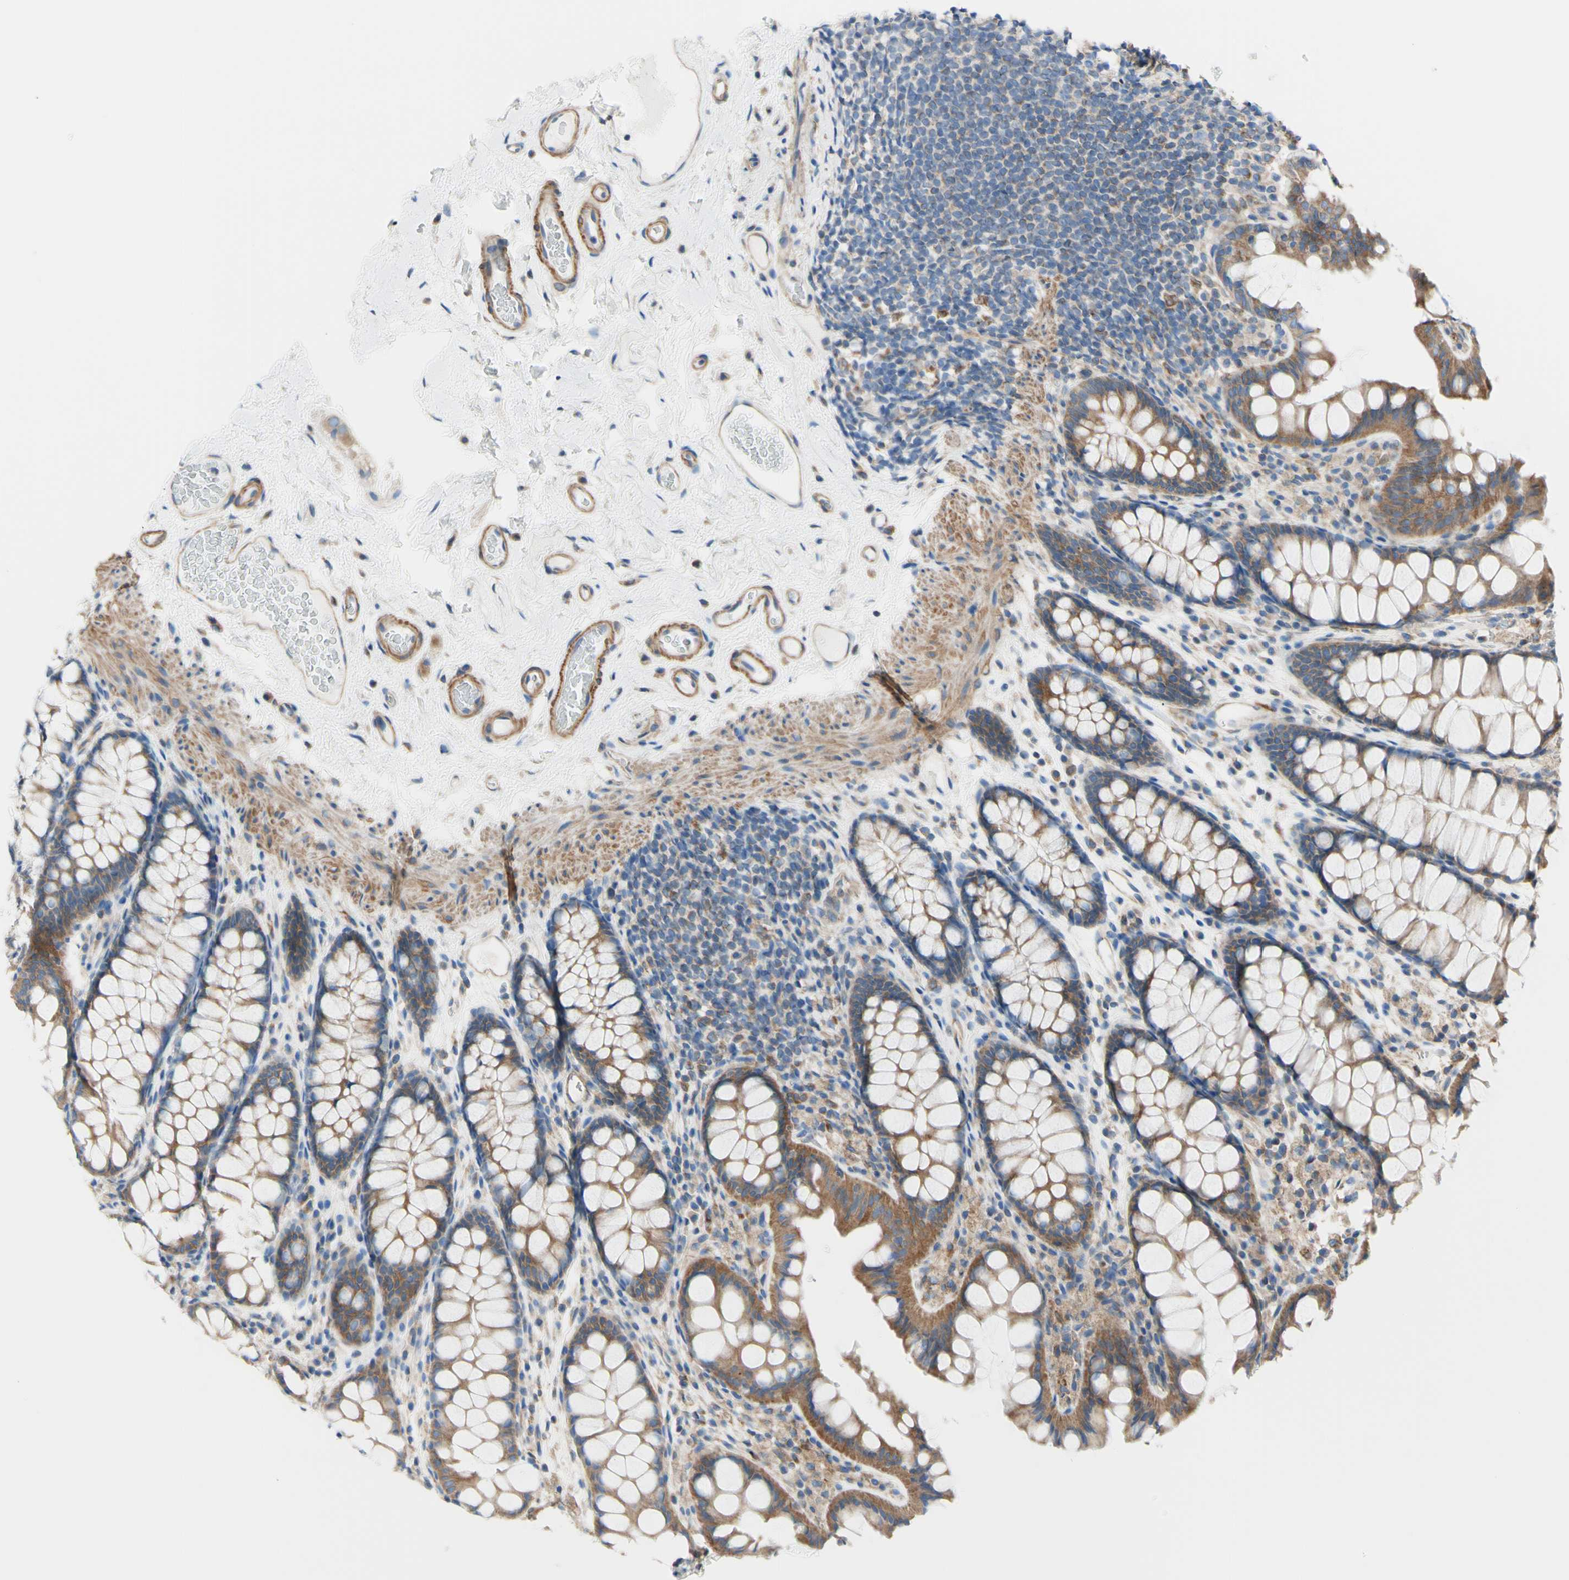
{"staining": {"intensity": "moderate", "quantity": ">75%", "location": "cytoplasmic/membranous"}, "tissue": "colon", "cell_type": "Endothelial cells", "image_type": "normal", "snomed": [{"axis": "morphology", "description": "Normal tissue, NOS"}, {"axis": "topography", "description": "Colon"}], "caption": "Moderate cytoplasmic/membranous protein positivity is seen in approximately >75% of endothelial cells in colon. (brown staining indicates protein expression, while blue staining denotes nuclei).", "gene": "RETREG2", "patient": {"sex": "female", "age": 55}}